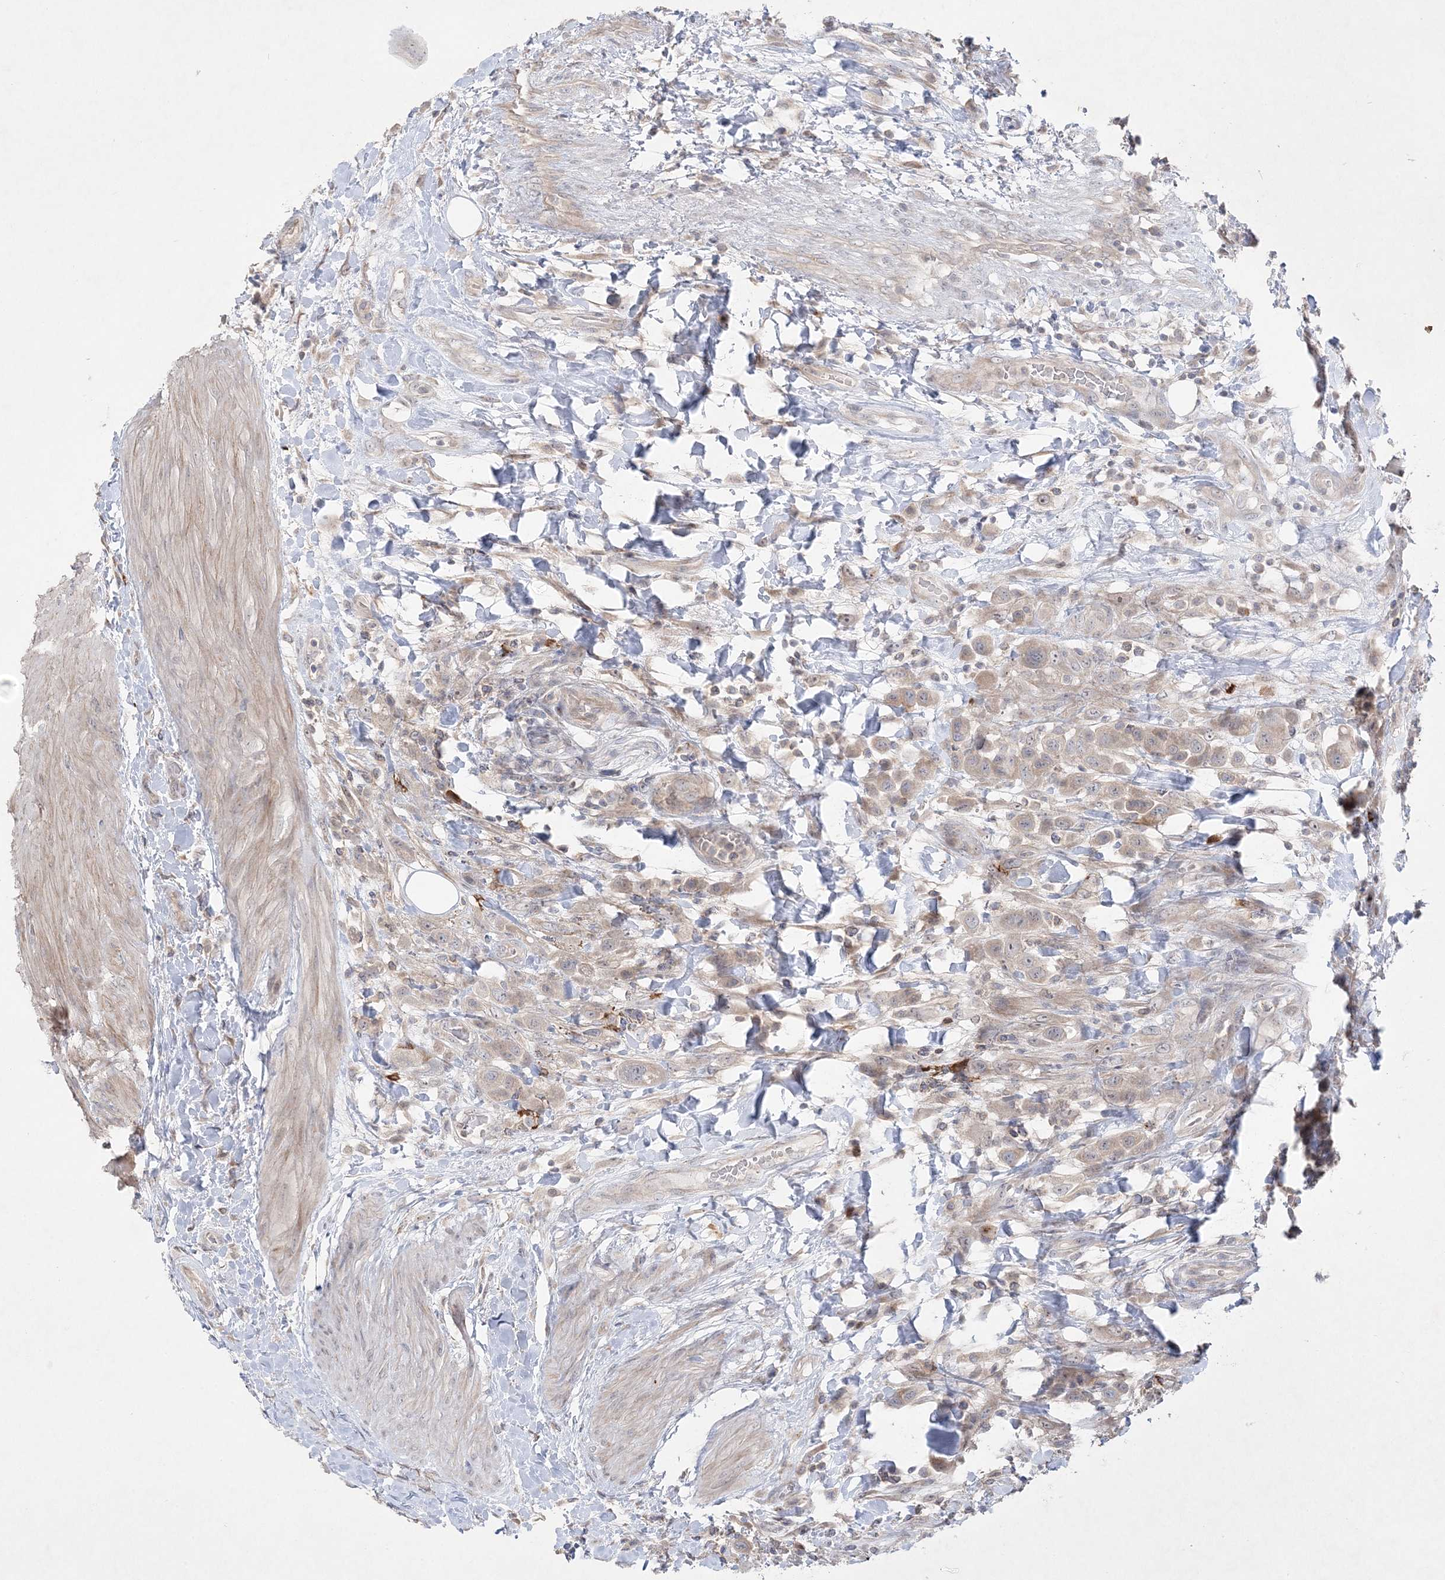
{"staining": {"intensity": "weak", "quantity": "<25%", "location": "cytoplasmic/membranous"}, "tissue": "urothelial cancer", "cell_type": "Tumor cells", "image_type": "cancer", "snomed": [{"axis": "morphology", "description": "Urothelial carcinoma, High grade"}, {"axis": "topography", "description": "Urinary bladder"}], "caption": "There is no significant expression in tumor cells of urothelial cancer.", "gene": "CLNK", "patient": {"sex": "male", "age": 50}}